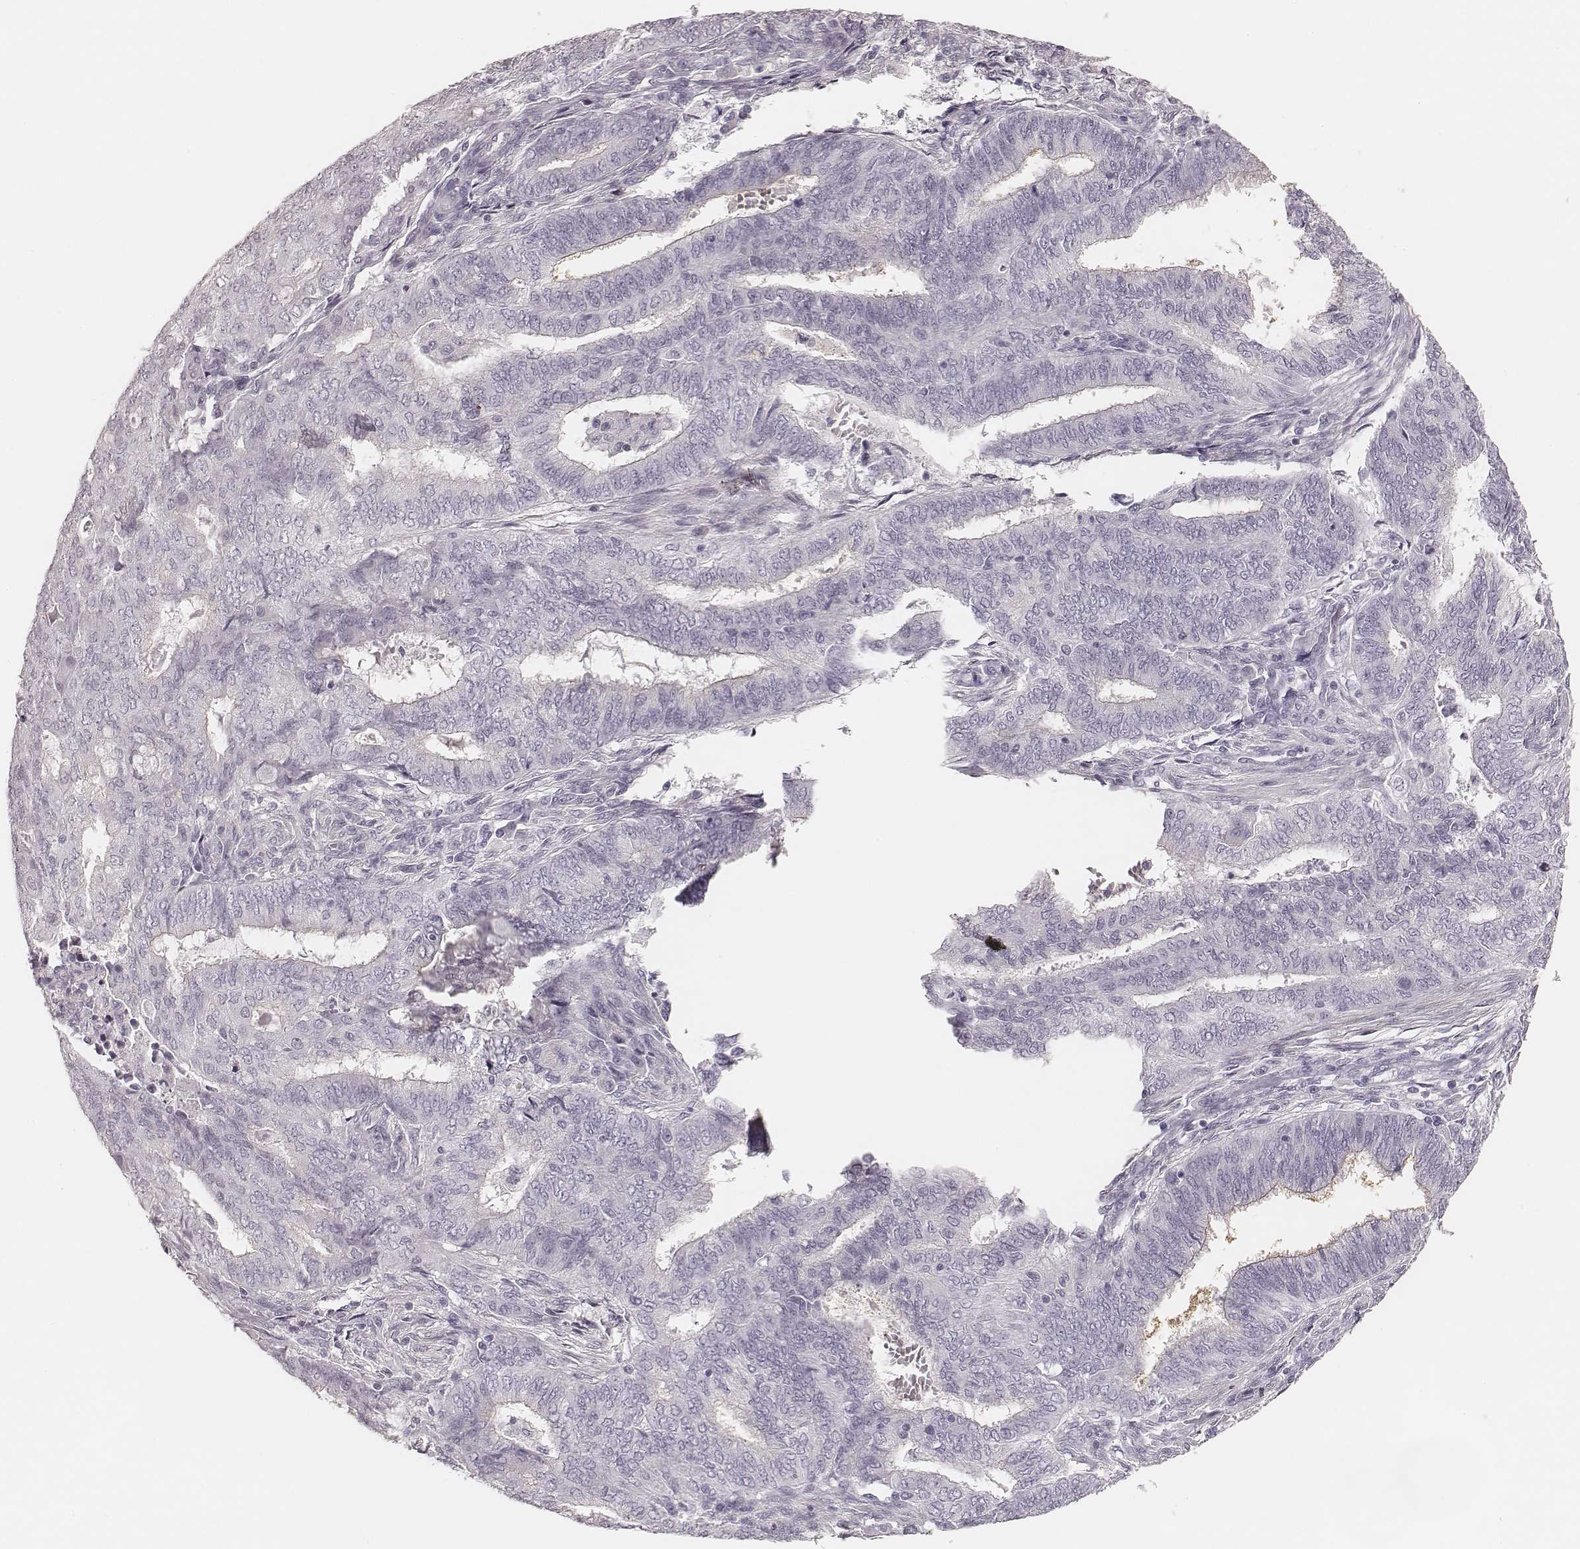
{"staining": {"intensity": "negative", "quantity": "none", "location": "none"}, "tissue": "endometrial cancer", "cell_type": "Tumor cells", "image_type": "cancer", "snomed": [{"axis": "morphology", "description": "Adenocarcinoma, NOS"}, {"axis": "topography", "description": "Endometrium"}], "caption": "A photomicrograph of adenocarcinoma (endometrial) stained for a protein exhibits no brown staining in tumor cells.", "gene": "HNF4G", "patient": {"sex": "female", "age": 62}}